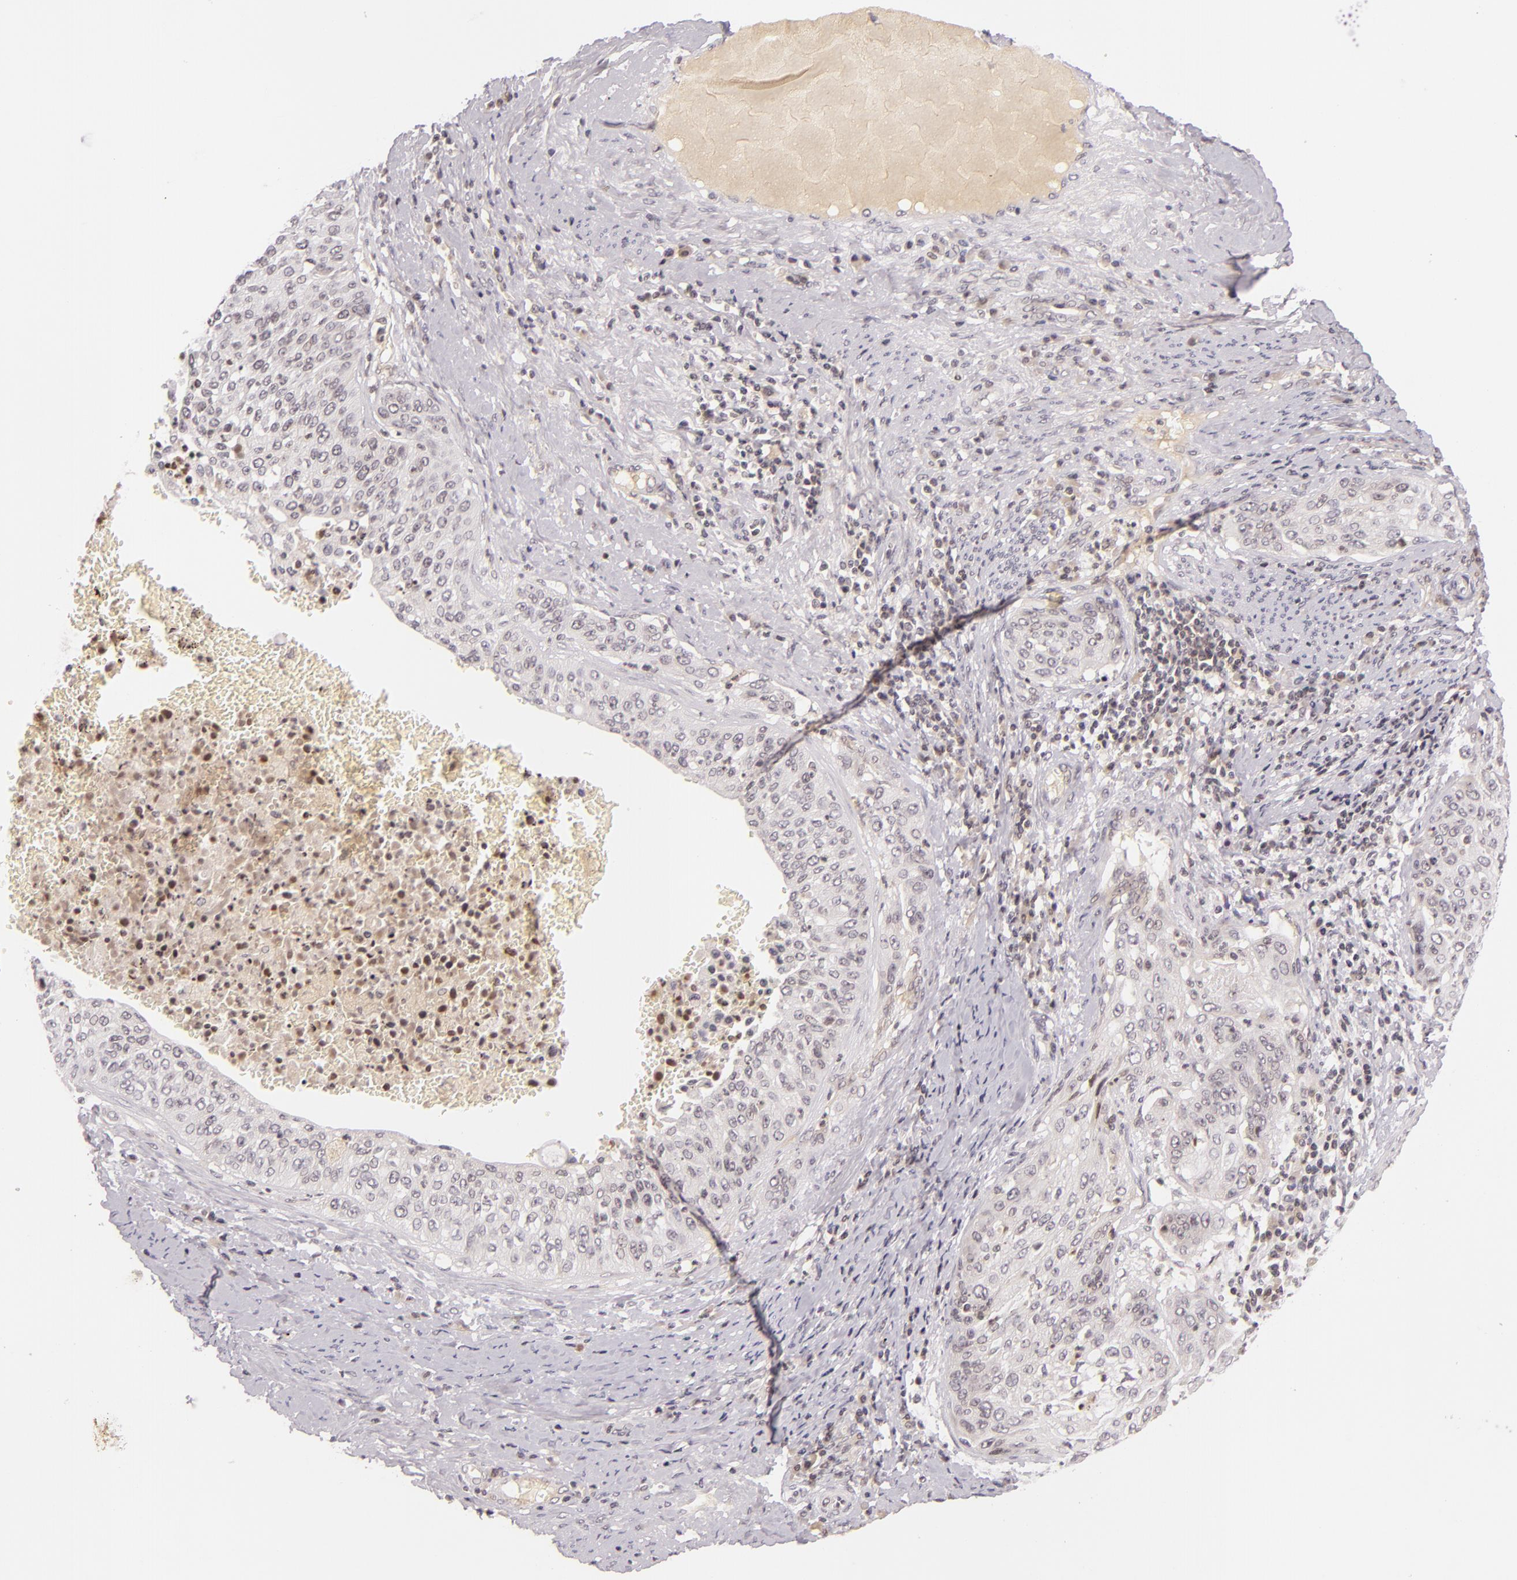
{"staining": {"intensity": "negative", "quantity": "none", "location": "none"}, "tissue": "cervical cancer", "cell_type": "Tumor cells", "image_type": "cancer", "snomed": [{"axis": "morphology", "description": "Squamous cell carcinoma, NOS"}, {"axis": "topography", "description": "Cervix"}], "caption": "Cervical squamous cell carcinoma was stained to show a protein in brown. There is no significant expression in tumor cells.", "gene": "CASP8", "patient": {"sex": "female", "age": 41}}